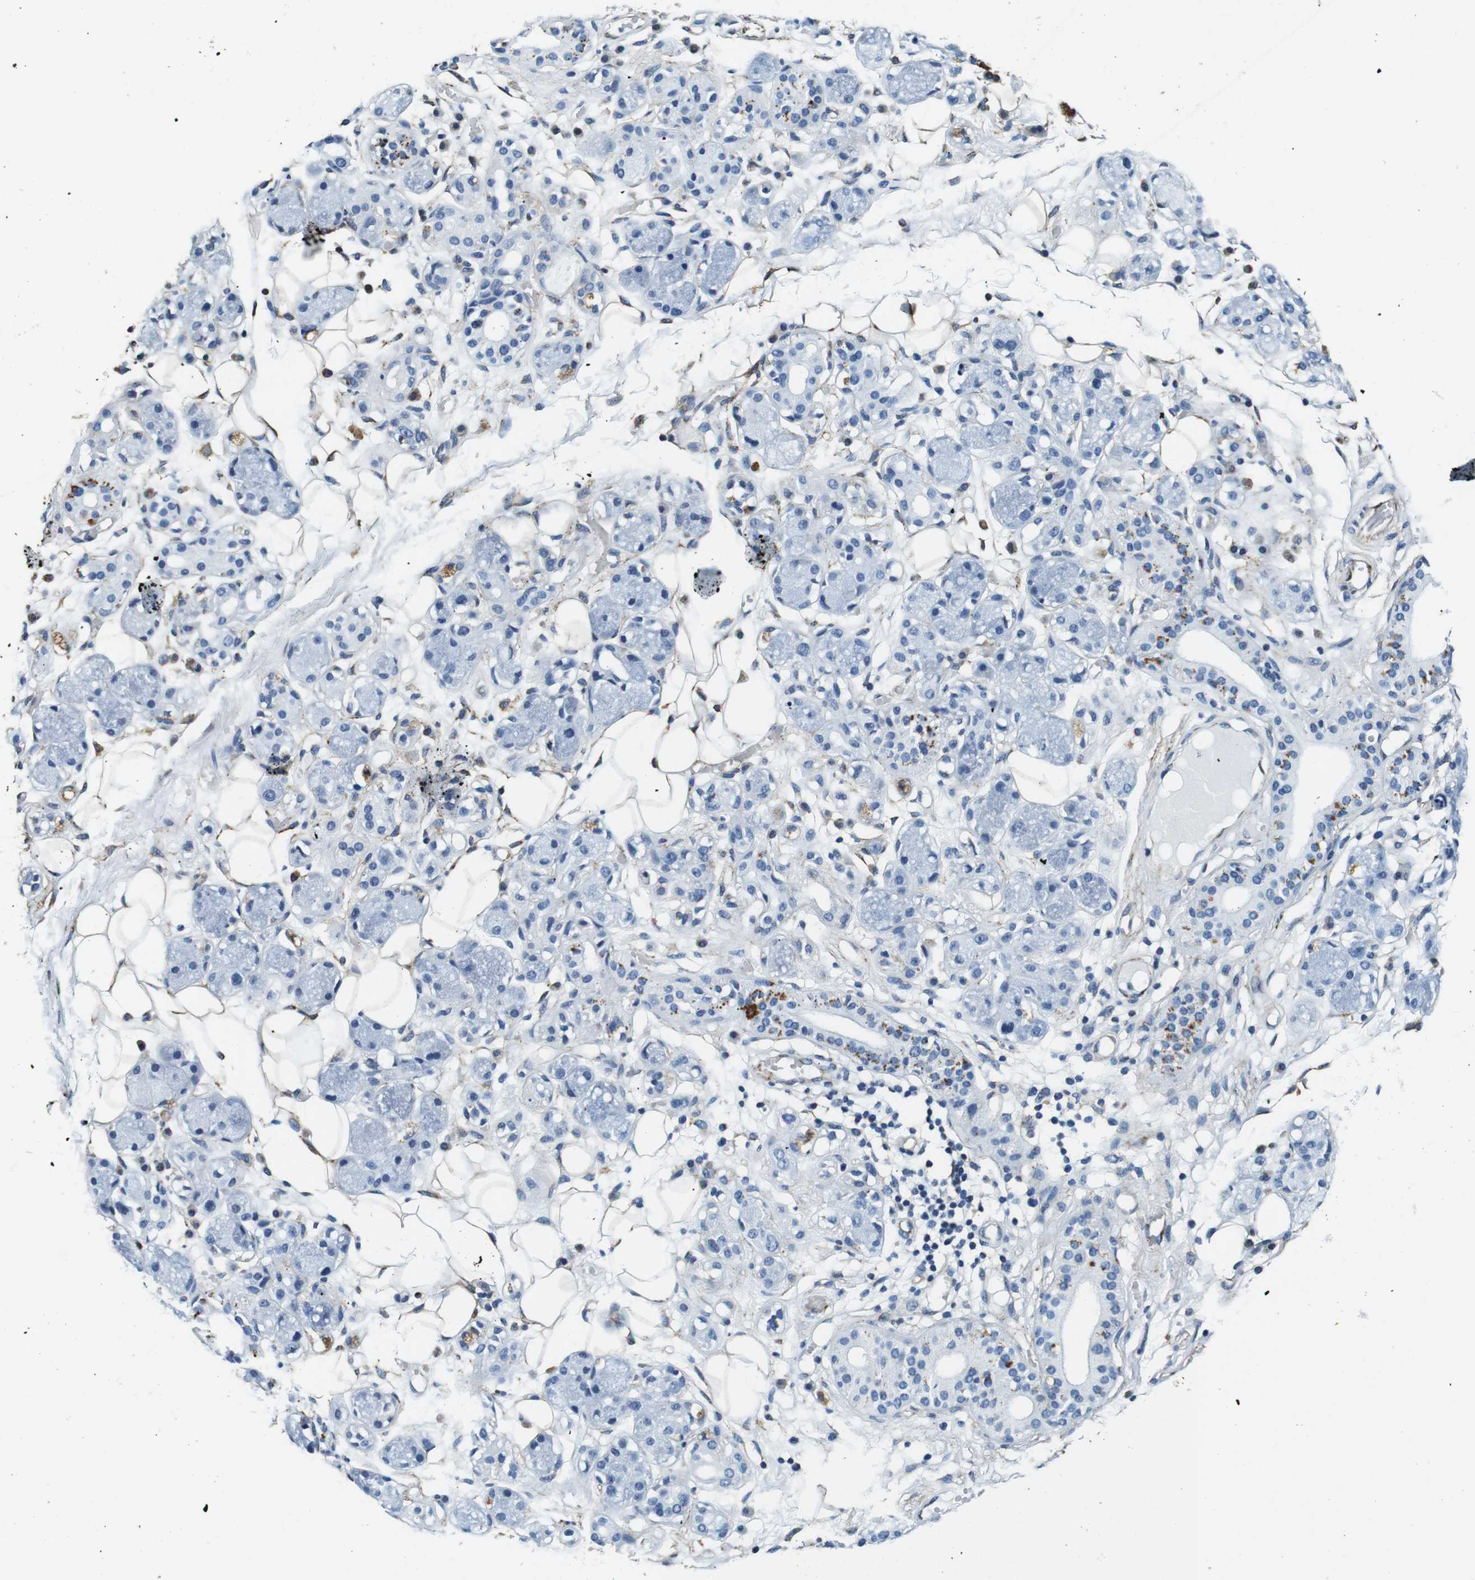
{"staining": {"intensity": "moderate", "quantity": ">75%", "location": "cytoplasmic/membranous"}, "tissue": "adipose tissue", "cell_type": "Adipocytes", "image_type": "normal", "snomed": [{"axis": "morphology", "description": "Normal tissue, NOS"}, {"axis": "morphology", "description": "Inflammation, NOS"}, {"axis": "topography", "description": "Vascular tissue"}, {"axis": "topography", "description": "Salivary gland"}], "caption": "DAB (3,3'-diaminobenzidine) immunohistochemical staining of benign human adipose tissue shows moderate cytoplasmic/membranous protein positivity in about >75% of adipocytes.", "gene": "GJE1", "patient": {"sex": "female", "age": 75}}